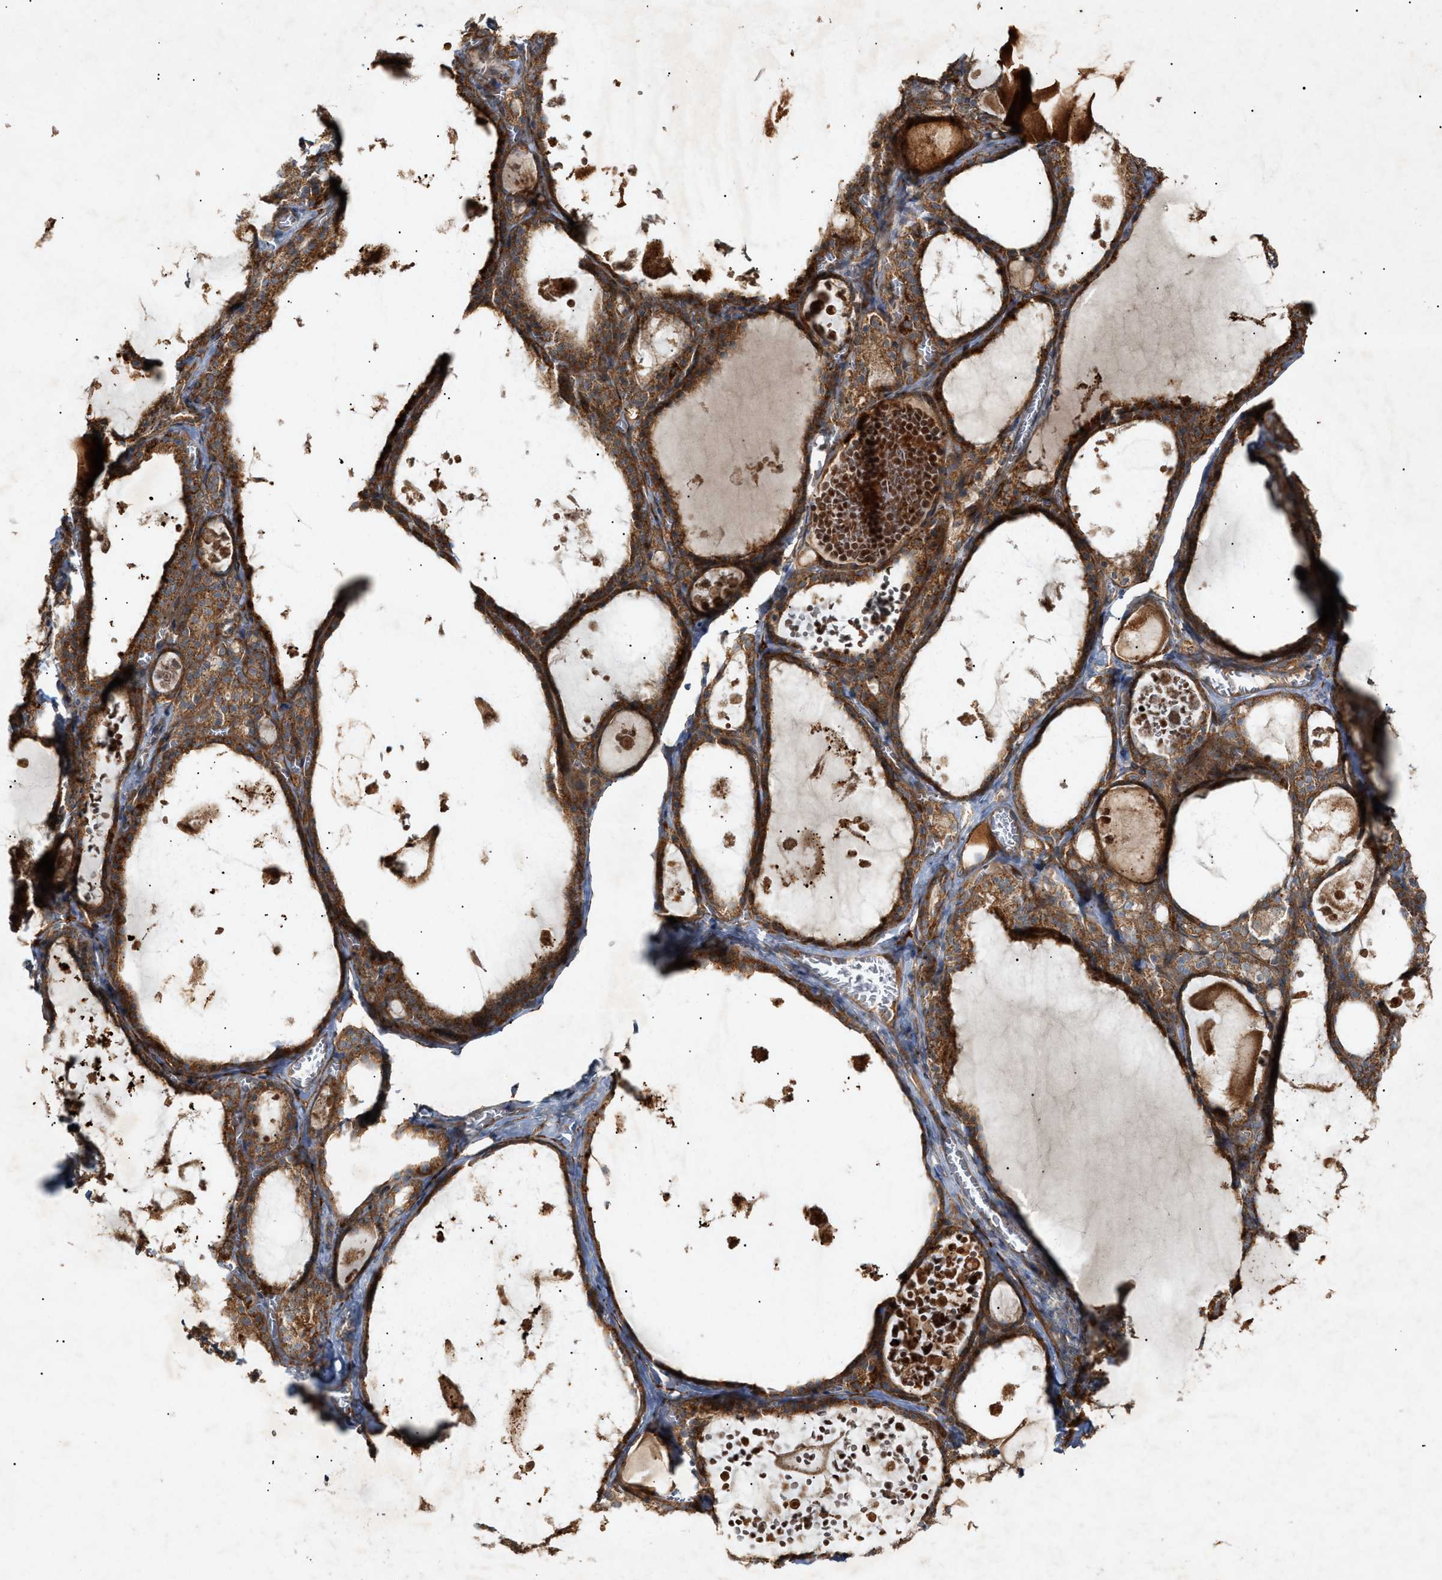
{"staining": {"intensity": "strong", "quantity": ">75%", "location": "cytoplasmic/membranous"}, "tissue": "thyroid gland", "cell_type": "Glandular cells", "image_type": "normal", "snomed": [{"axis": "morphology", "description": "Normal tissue, NOS"}, {"axis": "topography", "description": "Thyroid gland"}], "caption": "Glandular cells demonstrate high levels of strong cytoplasmic/membranous expression in about >75% of cells in normal thyroid gland.", "gene": "MTCH1", "patient": {"sex": "male", "age": 56}}